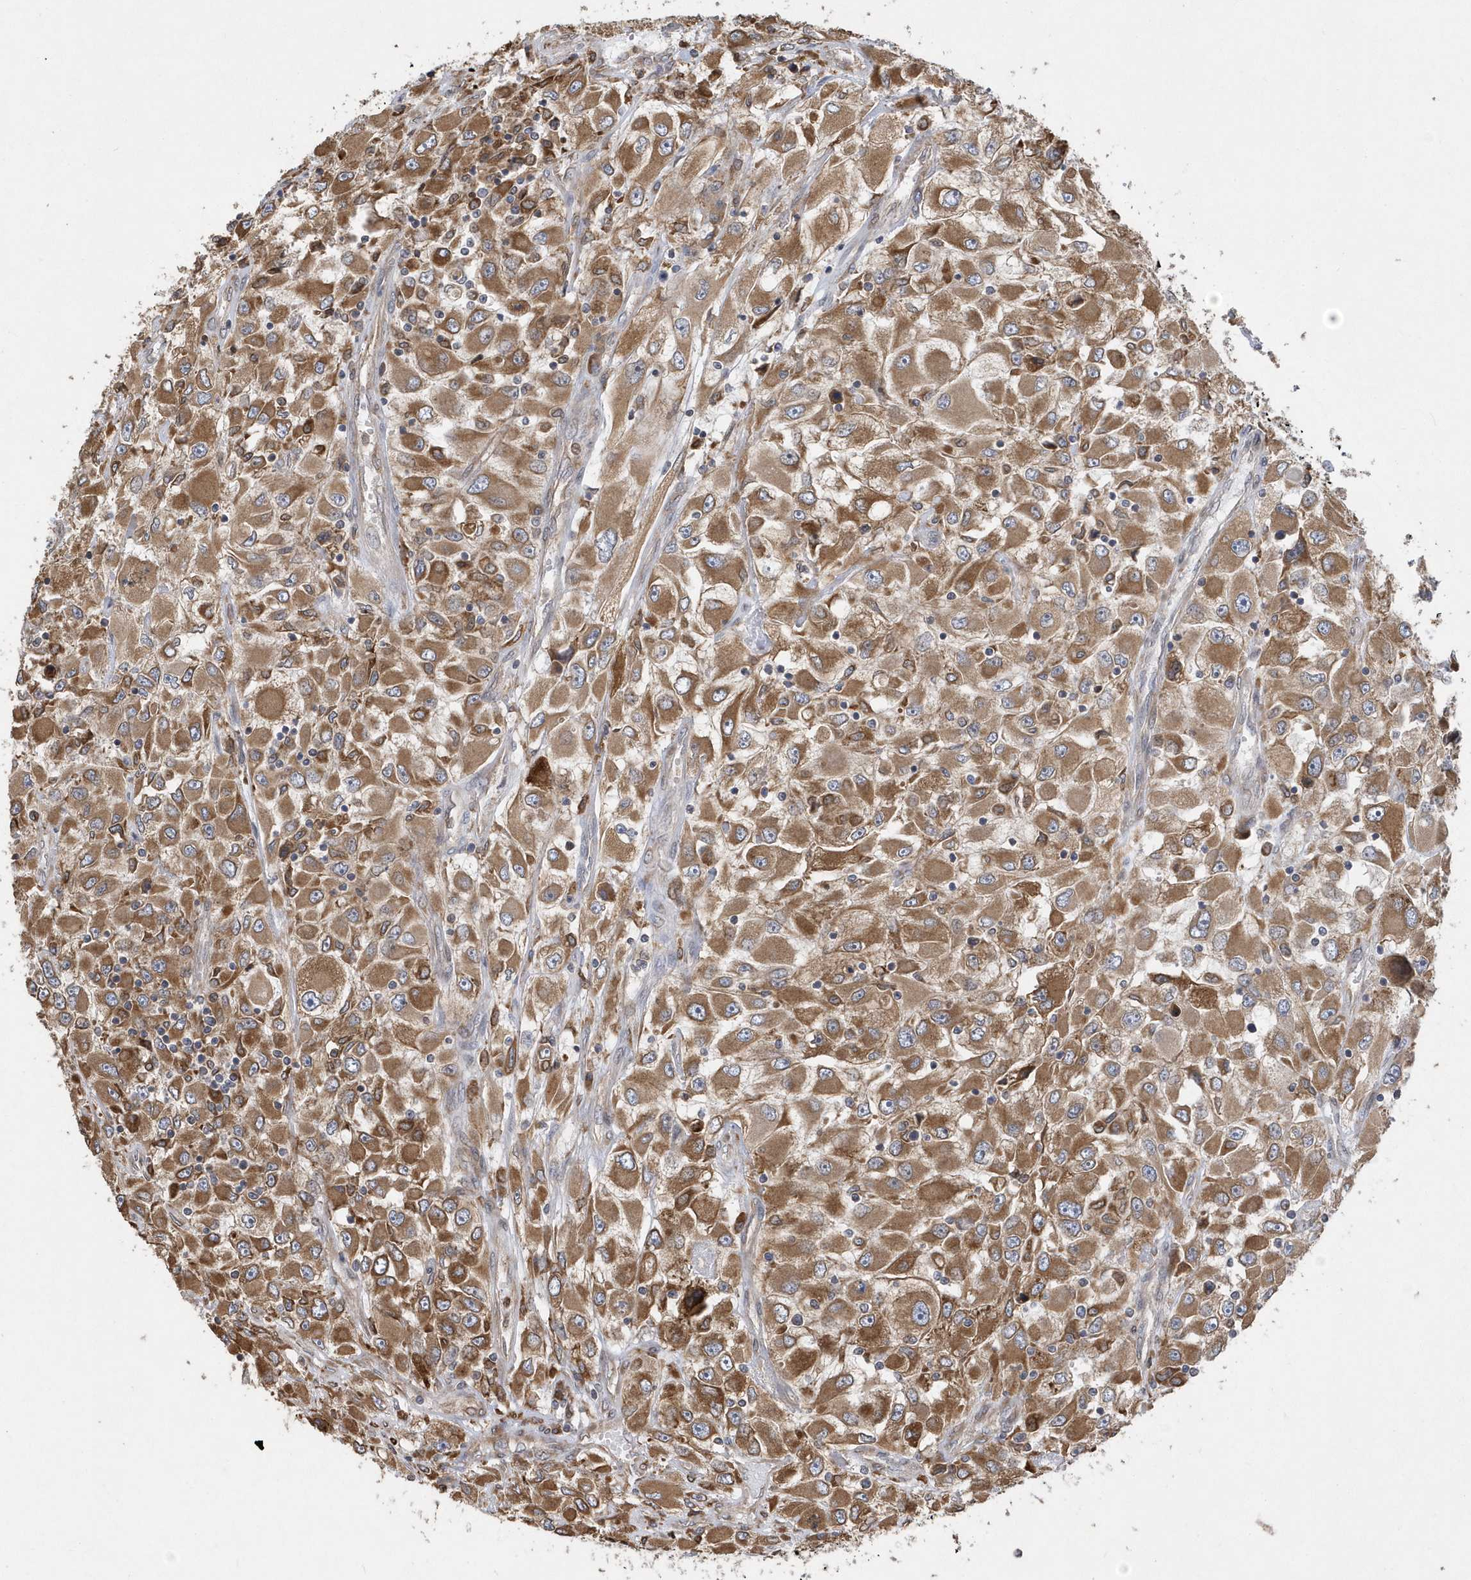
{"staining": {"intensity": "moderate", "quantity": ">75%", "location": "cytoplasmic/membranous"}, "tissue": "renal cancer", "cell_type": "Tumor cells", "image_type": "cancer", "snomed": [{"axis": "morphology", "description": "Adenocarcinoma, NOS"}, {"axis": "topography", "description": "Kidney"}], "caption": "Renal adenocarcinoma stained with a protein marker displays moderate staining in tumor cells.", "gene": "VAMP7", "patient": {"sex": "female", "age": 52}}